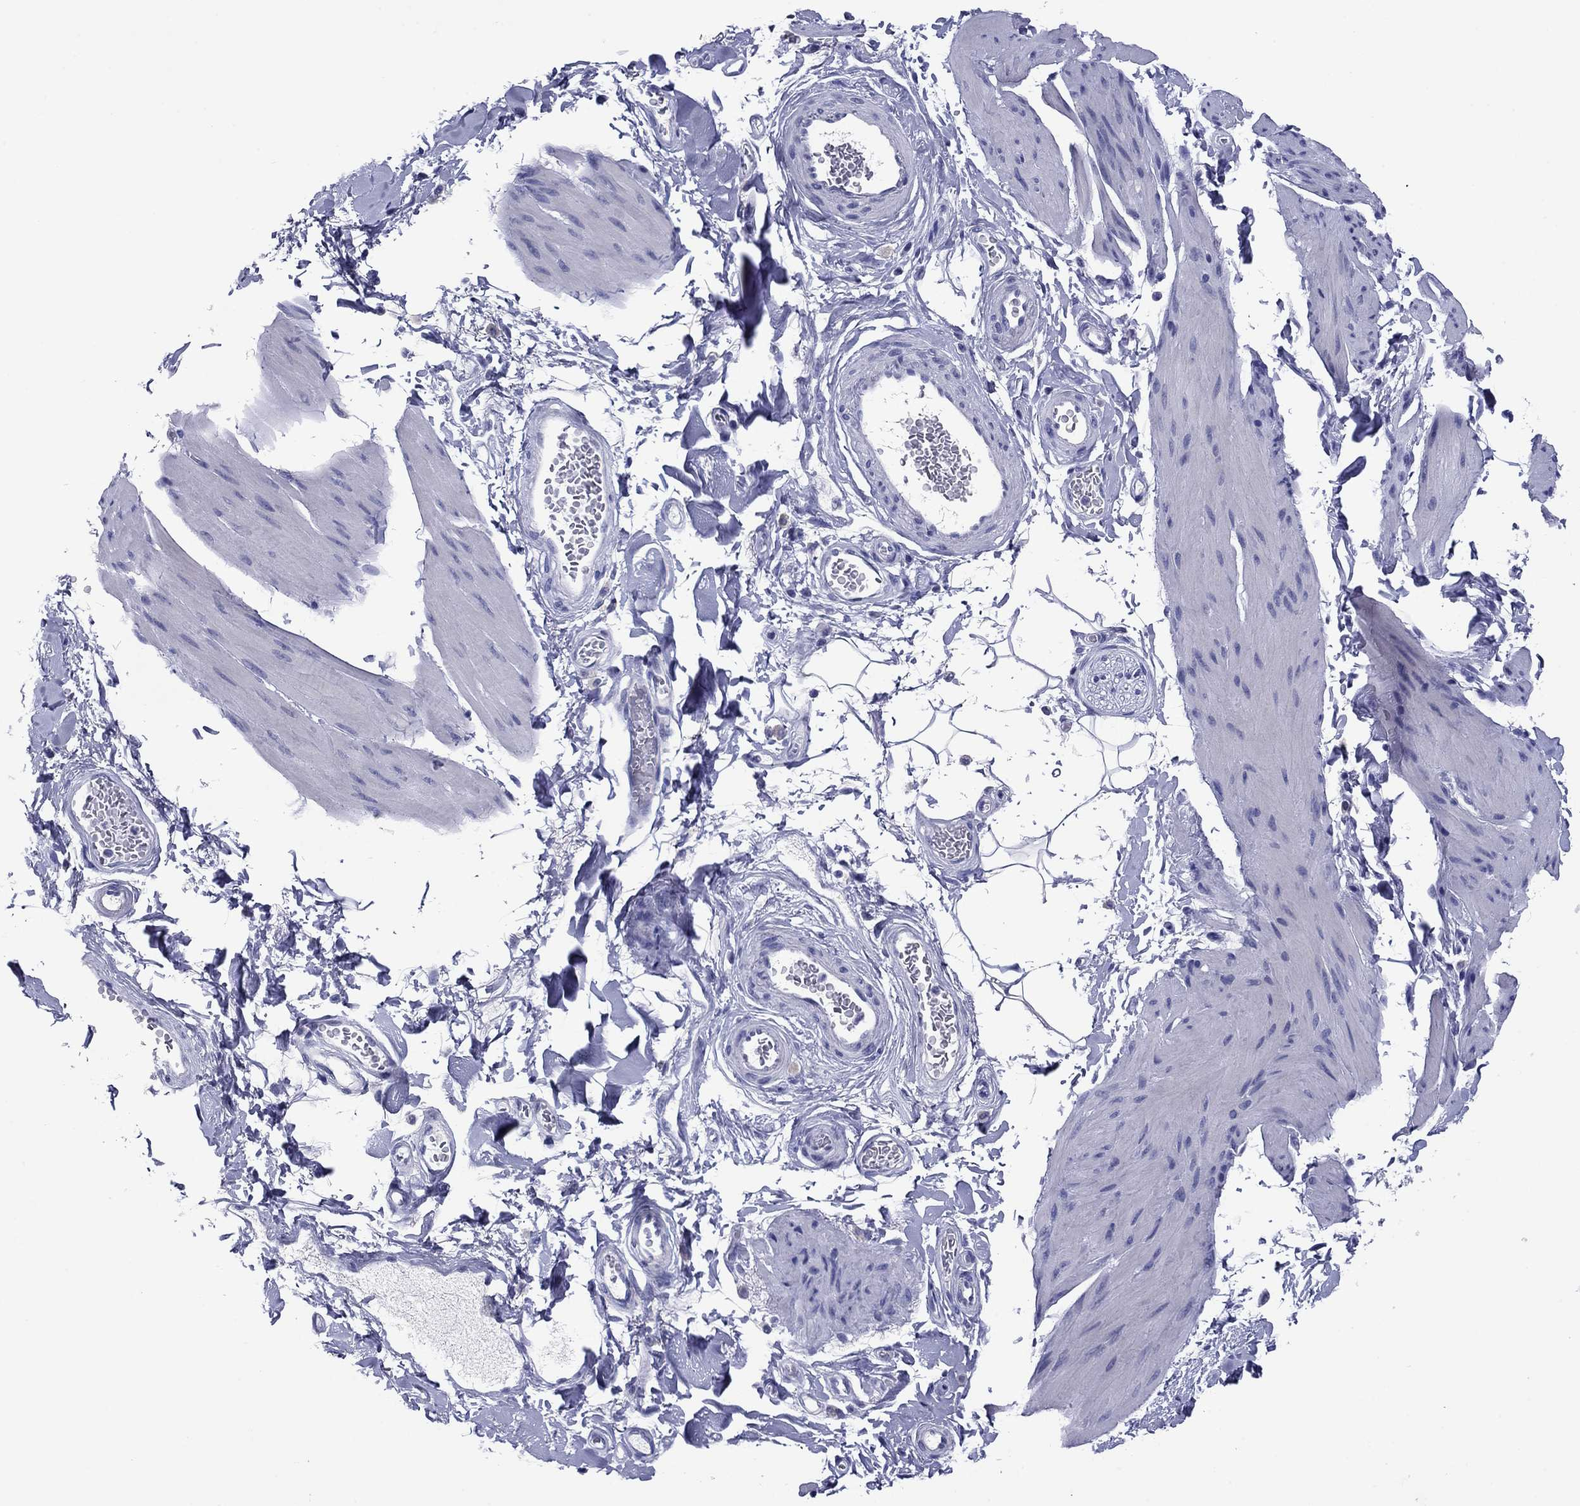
{"staining": {"intensity": "negative", "quantity": "none", "location": "none"}, "tissue": "smooth muscle", "cell_type": "Smooth muscle cells", "image_type": "normal", "snomed": [{"axis": "morphology", "description": "Normal tissue, NOS"}, {"axis": "topography", "description": "Adipose tissue"}, {"axis": "topography", "description": "Smooth muscle"}, {"axis": "topography", "description": "Peripheral nerve tissue"}], "caption": "Immunohistochemical staining of benign human smooth muscle shows no significant staining in smooth muscle cells.", "gene": "TCFL5", "patient": {"sex": "male", "age": 83}}